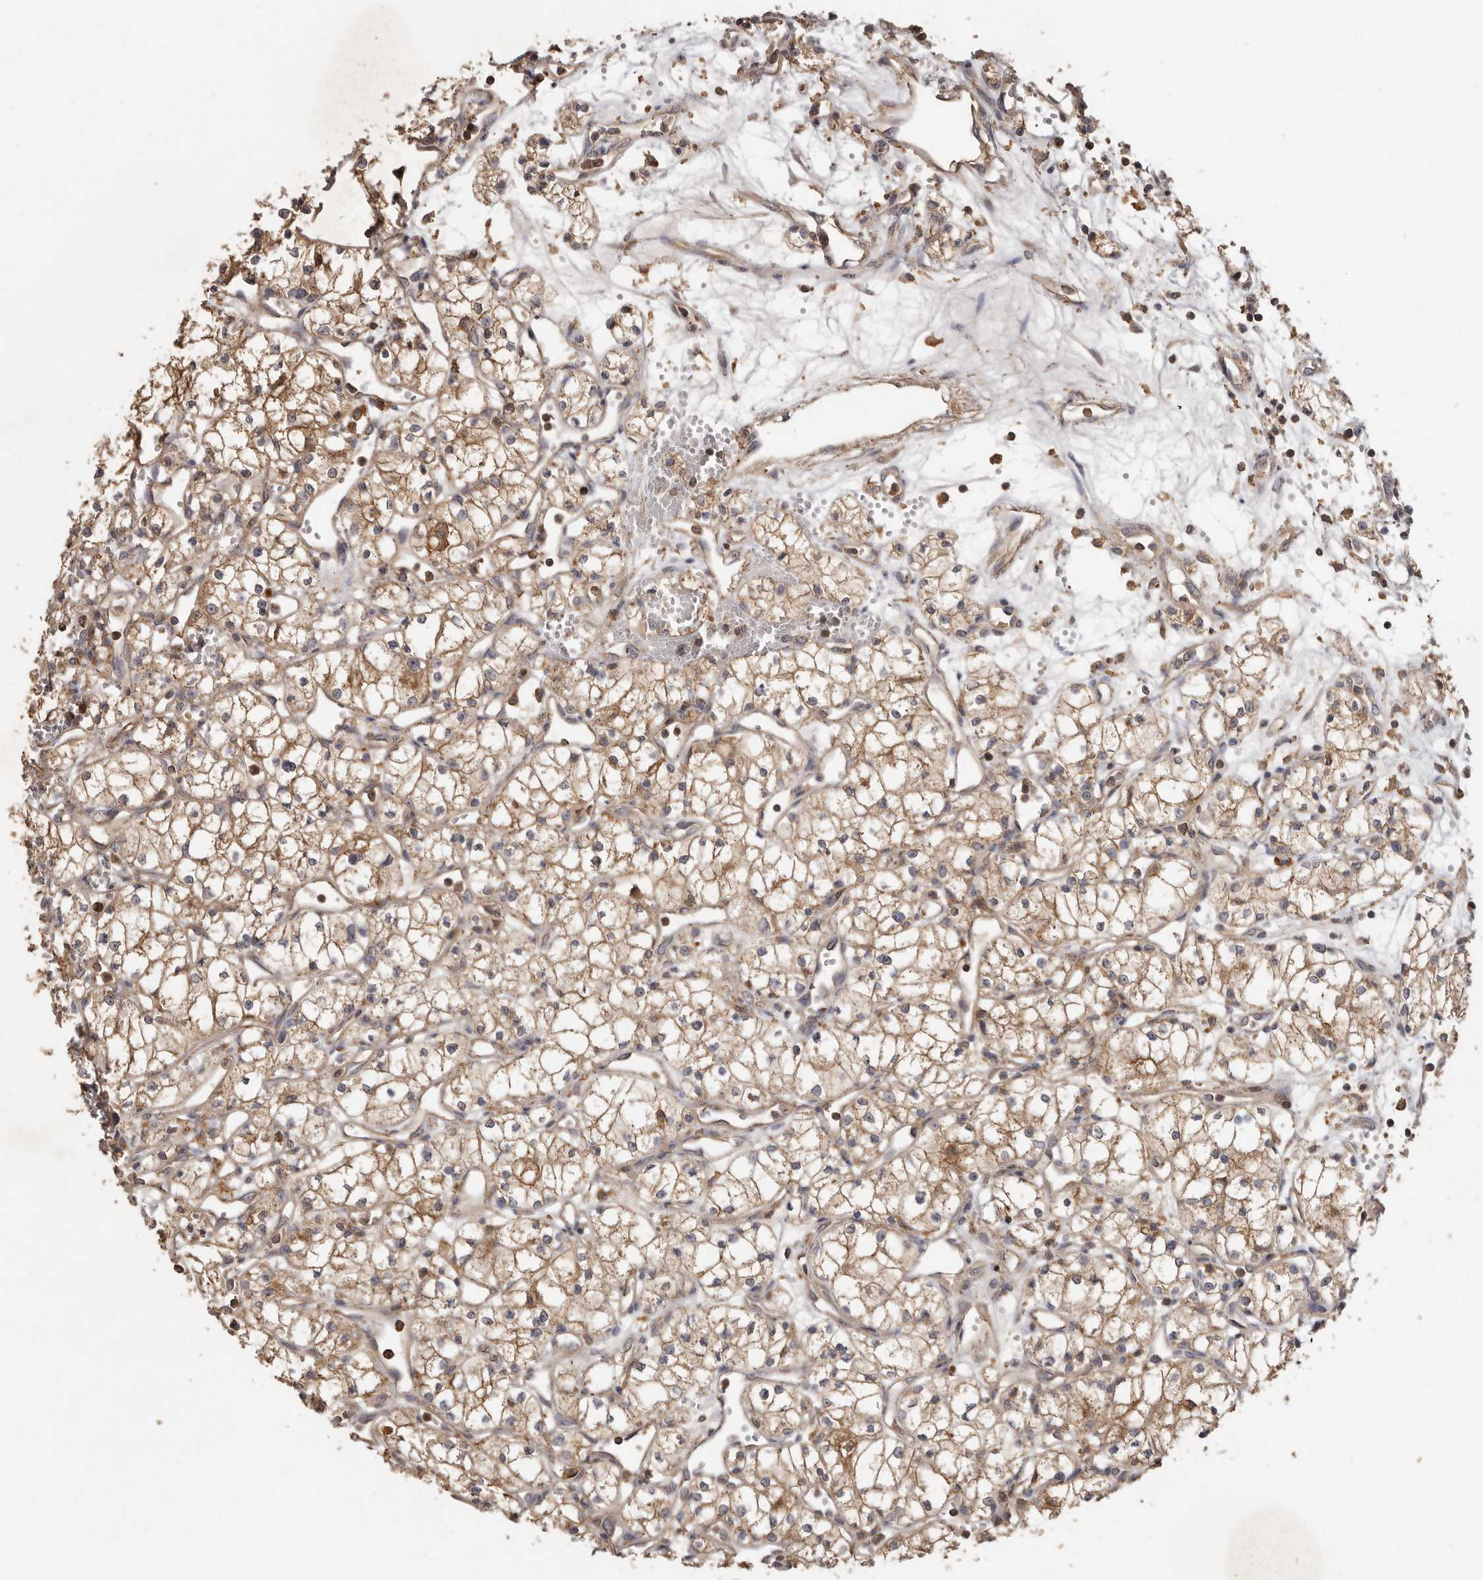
{"staining": {"intensity": "moderate", "quantity": ">75%", "location": "cytoplasmic/membranous"}, "tissue": "renal cancer", "cell_type": "Tumor cells", "image_type": "cancer", "snomed": [{"axis": "morphology", "description": "Adenocarcinoma, NOS"}, {"axis": "topography", "description": "Kidney"}], "caption": "Immunohistochemistry (IHC) staining of adenocarcinoma (renal), which shows medium levels of moderate cytoplasmic/membranous positivity in about >75% of tumor cells indicating moderate cytoplasmic/membranous protein staining. The staining was performed using DAB (3,3'-diaminobenzidine) (brown) for protein detection and nuclei were counterstained in hematoxylin (blue).", "gene": "RWDD1", "patient": {"sex": "male", "age": 59}}